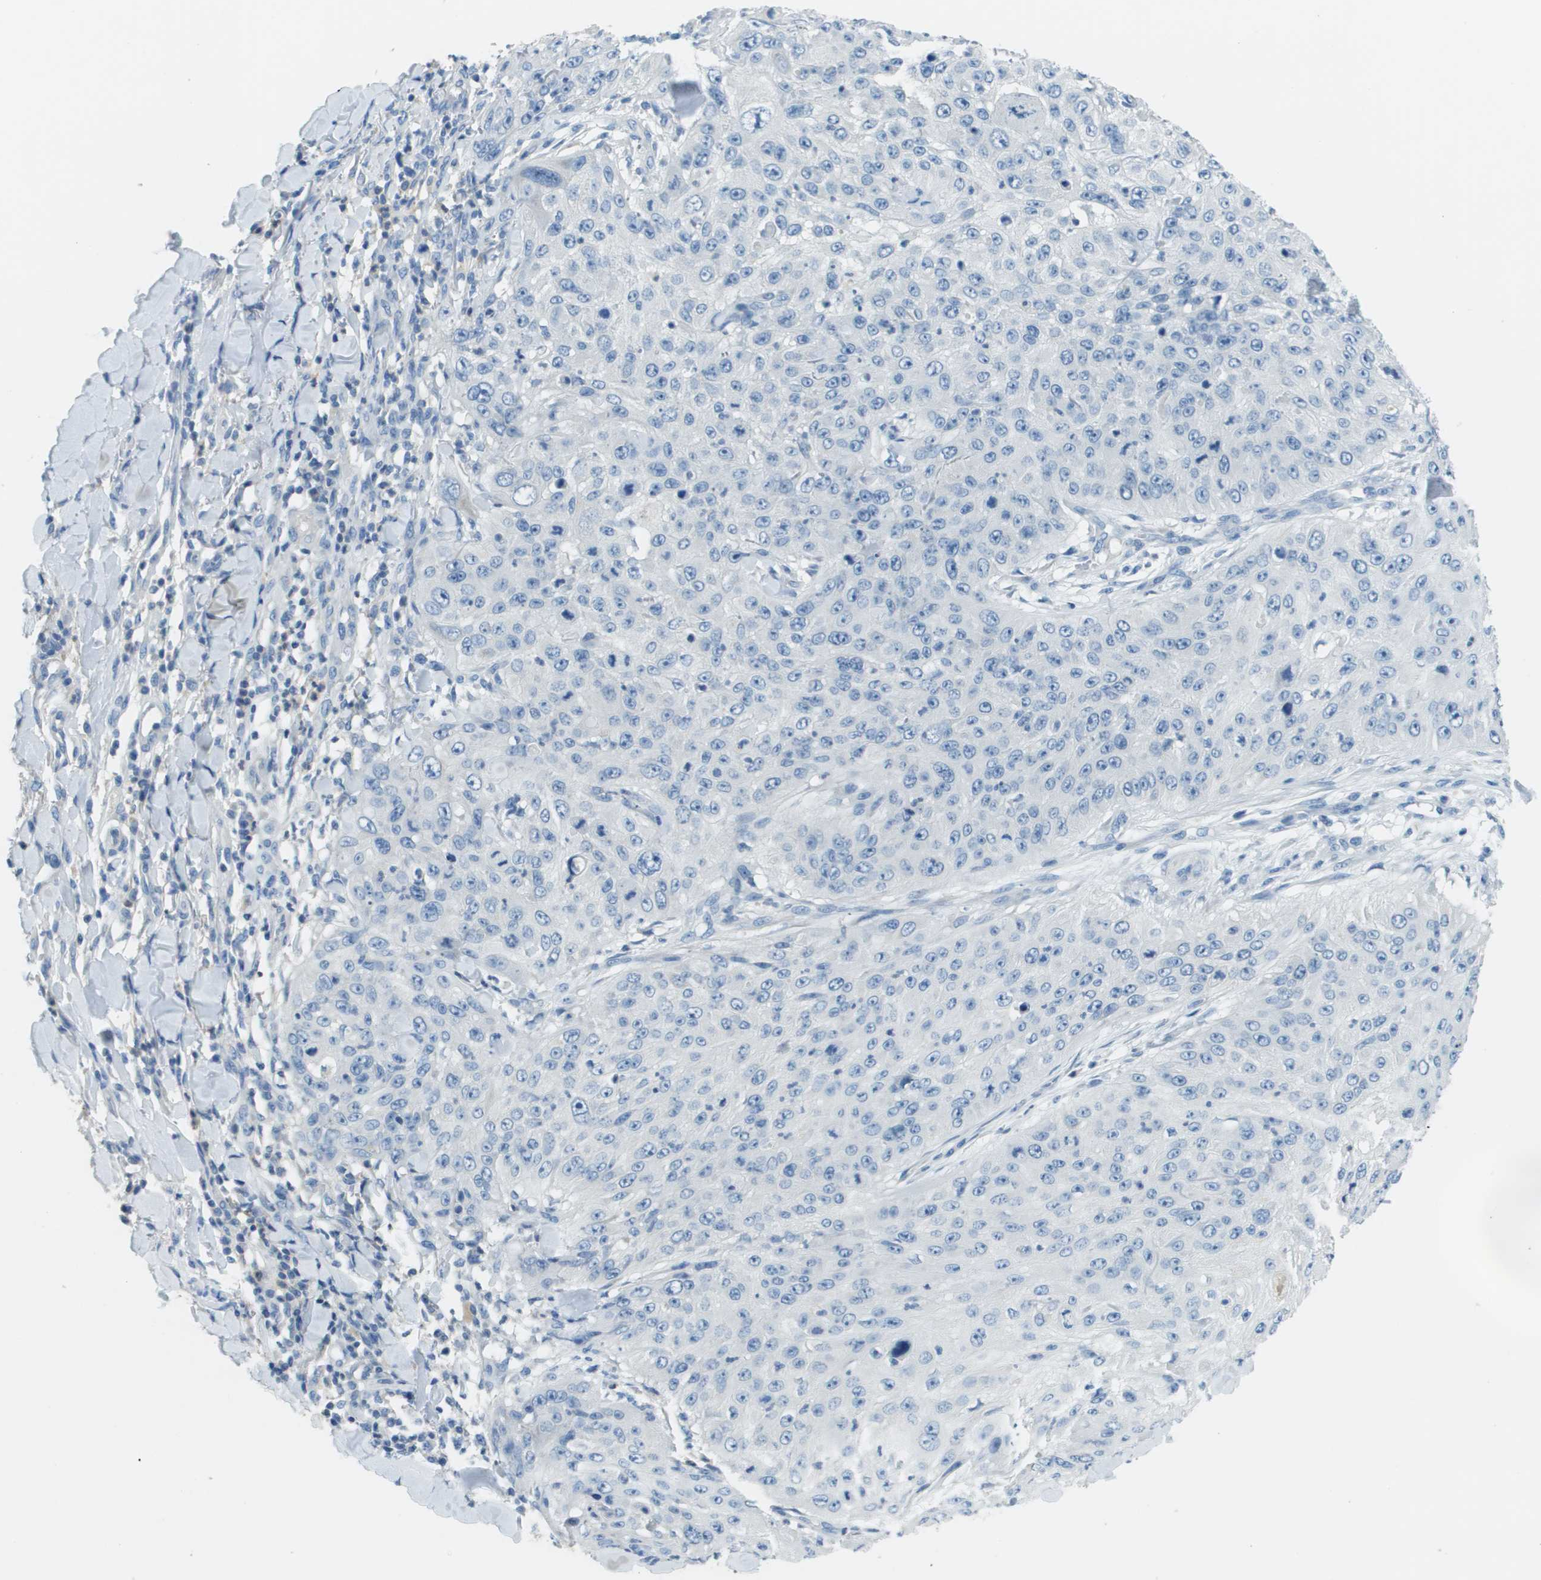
{"staining": {"intensity": "negative", "quantity": "none", "location": "none"}, "tissue": "skin cancer", "cell_type": "Tumor cells", "image_type": "cancer", "snomed": [{"axis": "morphology", "description": "Squamous cell carcinoma, NOS"}, {"axis": "topography", "description": "Skin"}], "caption": "Protein analysis of skin squamous cell carcinoma demonstrates no significant positivity in tumor cells. (DAB (3,3'-diaminobenzidine) immunohistochemistry with hematoxylin counter stain).", "gene": "PTGDR2", "patient": {"sex": "female", "age": 80}}